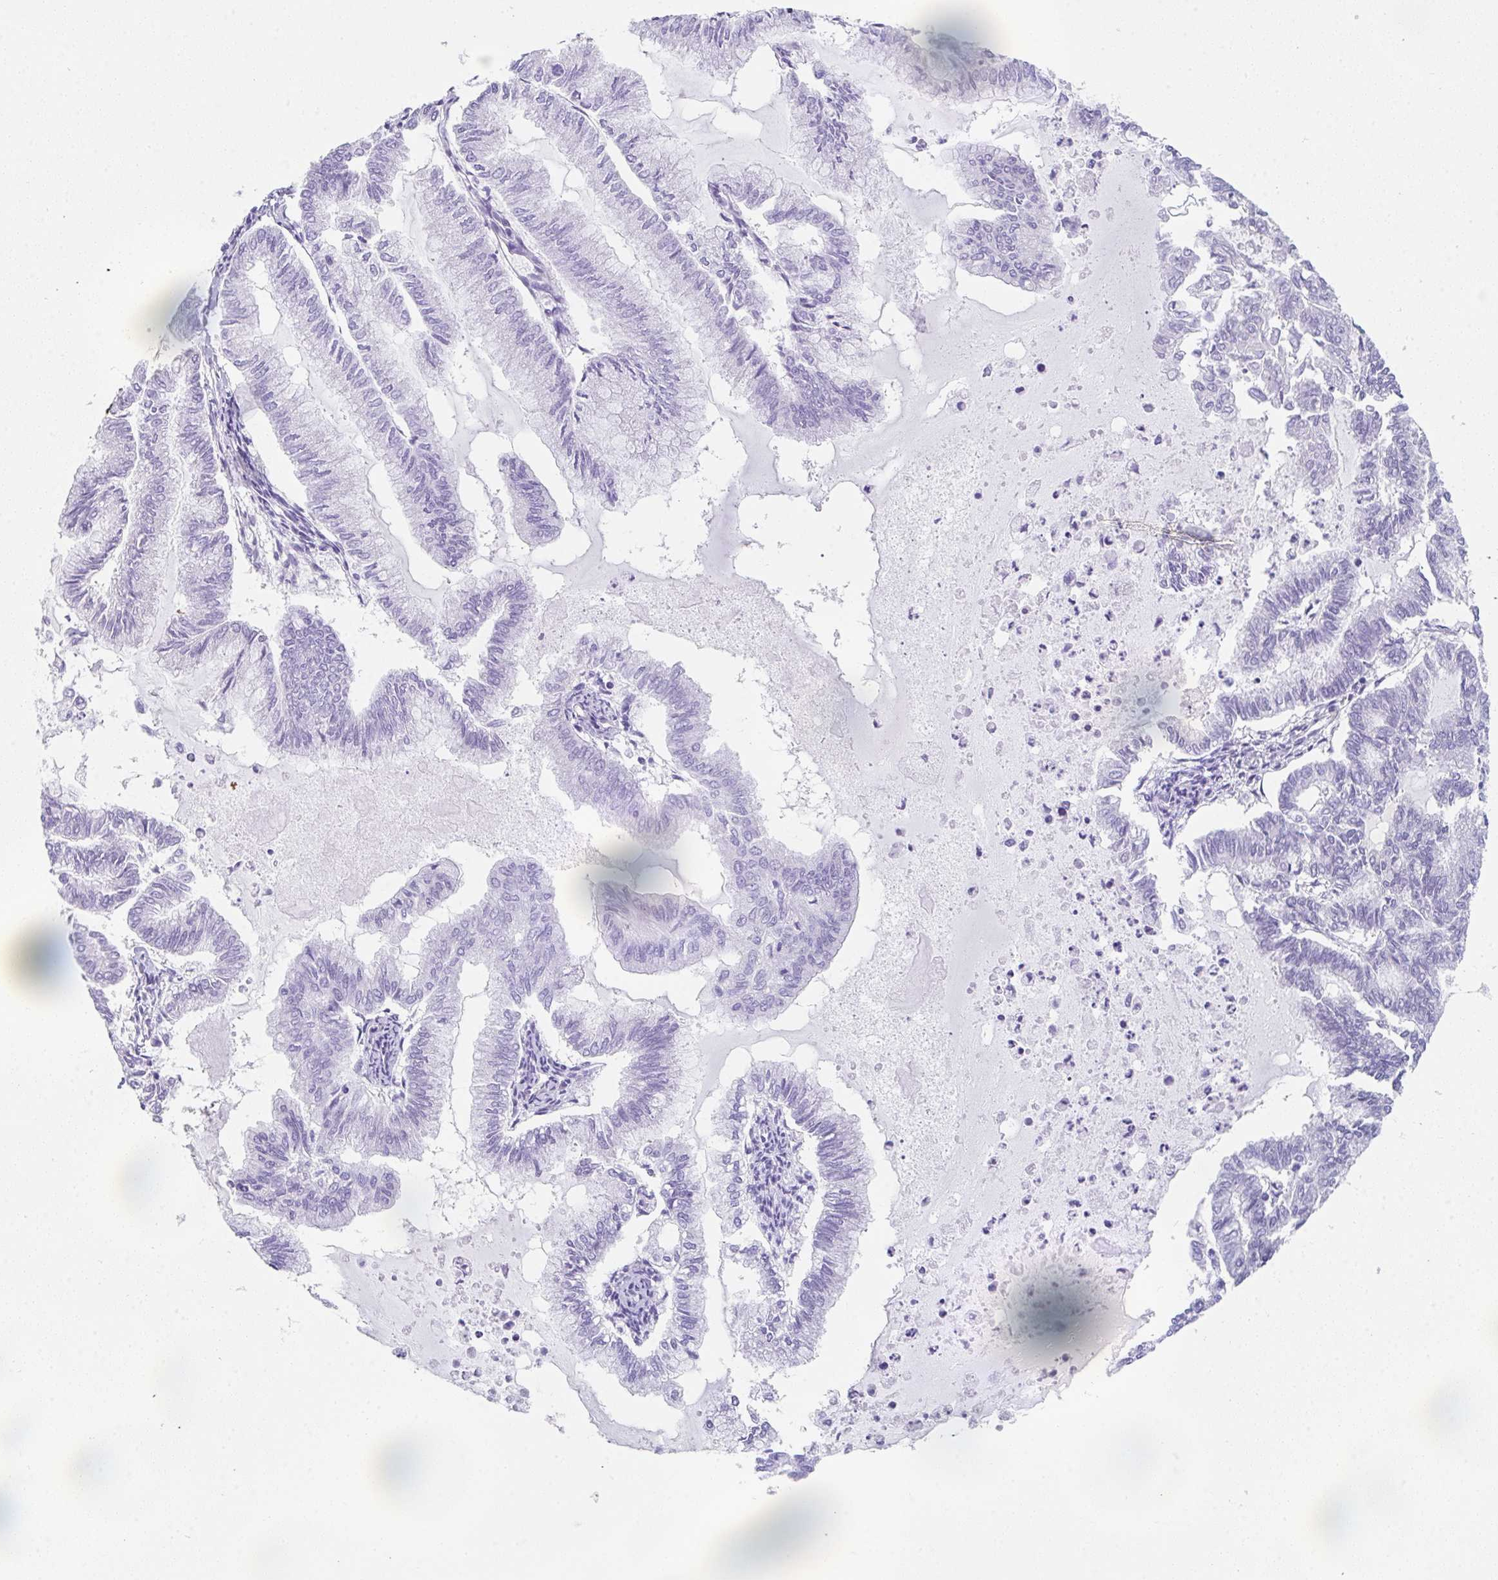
{"staining": {"intensity": "negative", "quantity": "none", "location": "none"}, "tissue": "endometrial cancer", "cell_type": "Tumor cells", "image_type": "cancer", "snomed": [{"axis": "morphology", "description": "Adenocarcinoma, NOS"}, {"axis": "topography", "description": "Endometrium"}], "caption": "High magnification brightfield microscopy of endometrial adenocarcinoma stained with DAB (3,3'-diaminobenzidine) (brown) and counterstained with hematoxylin (blue): tumor cells show no significant expression.", "gene": "DBN1", "patient": {"sex": "female", "age": 79}}